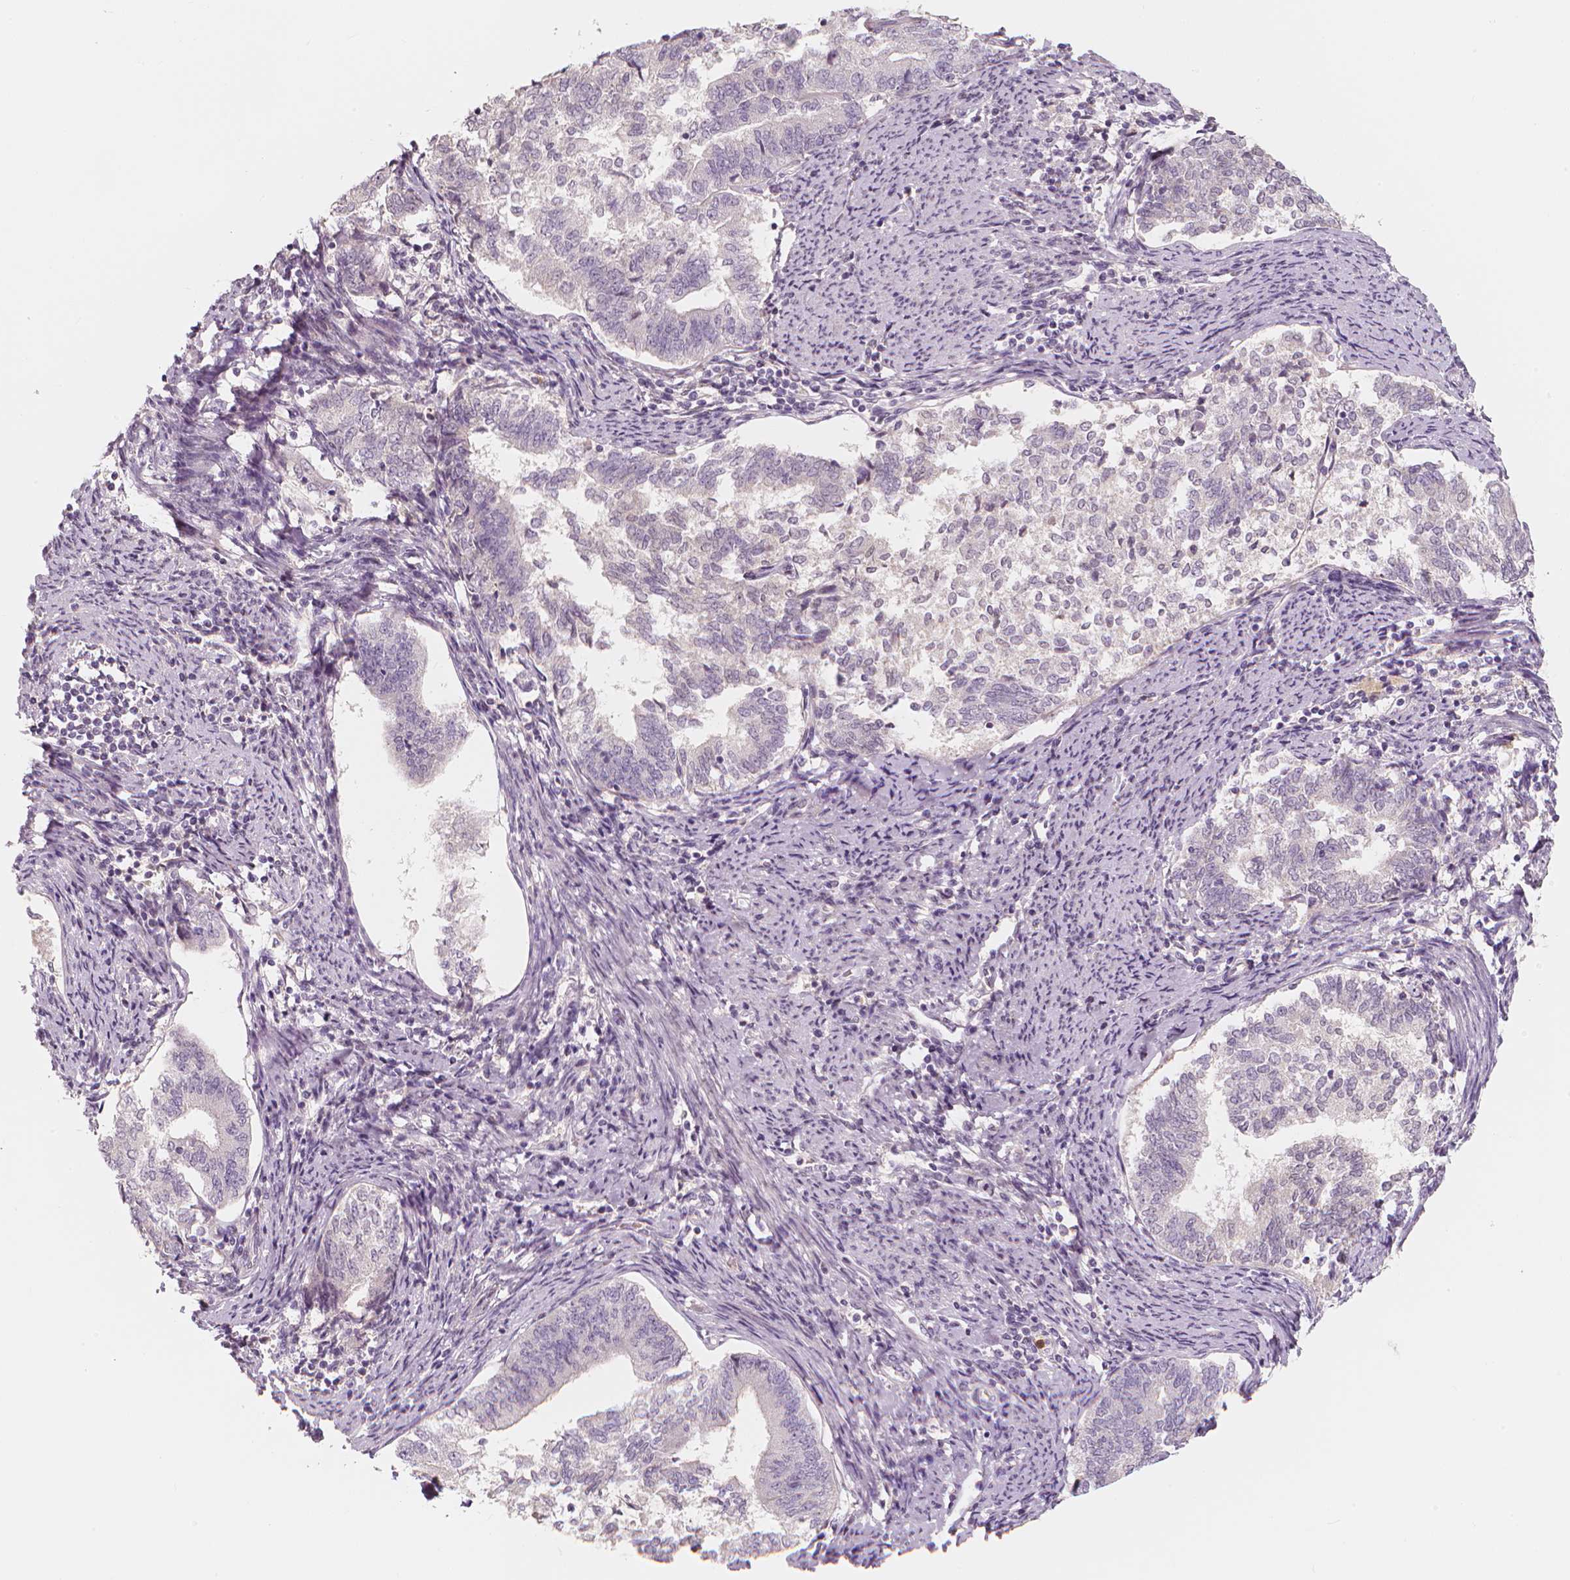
{"staining": {"intensity": "negative", "quantity": "none", "location": "none"}, "tissue": "endometrial cancer", "cell_type": "Tumor cells", "image_type": "cancer", "snomed": [{"axis": "morphology", "description": "Adenocarcinoma, NOS"}, {"axis": "topography", "description": "Endometrium"}], "caption": "There is no significant positivity in tumor cells of endometrial cancer (adenocarcinoma).", "gene": "RNASE7", "patient": {"sex": "female", "age": 65}}